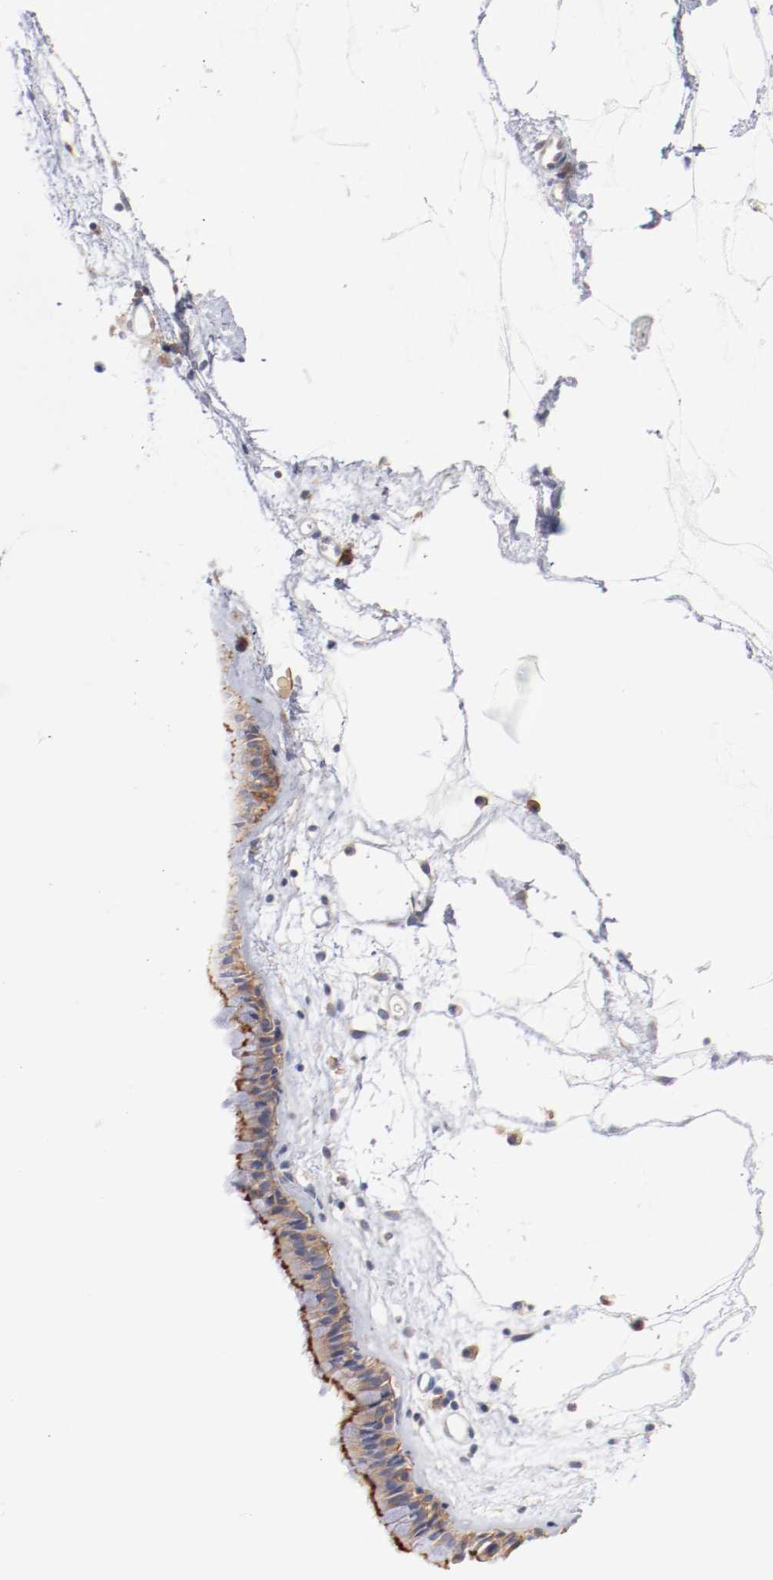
{"staining": {"intensity": "moderate", "quantity": ">75%", "location": "cytoplasmic/membranous"}, "tissue": "nasopharynx", "cell_type": "Respiratory epithelial cells", "image_type": "normal", "snomed": [{"axis": "morphology", "description": "Normal tissue, NOS"}, {"axis": "morphology", "description": "Inflammation, NOS"}, {"axis": "topography", "description": "Nasopharynx"}], "caption": "Immunohistochemical staining of benign human nasopharynx reveals >75% levels of moderate cytoplasmic/membranous protein expression in about >75% of respiratory epithelial cells.", "gene": "SETD3", "patient": {"sex": "male", "age": 48}}